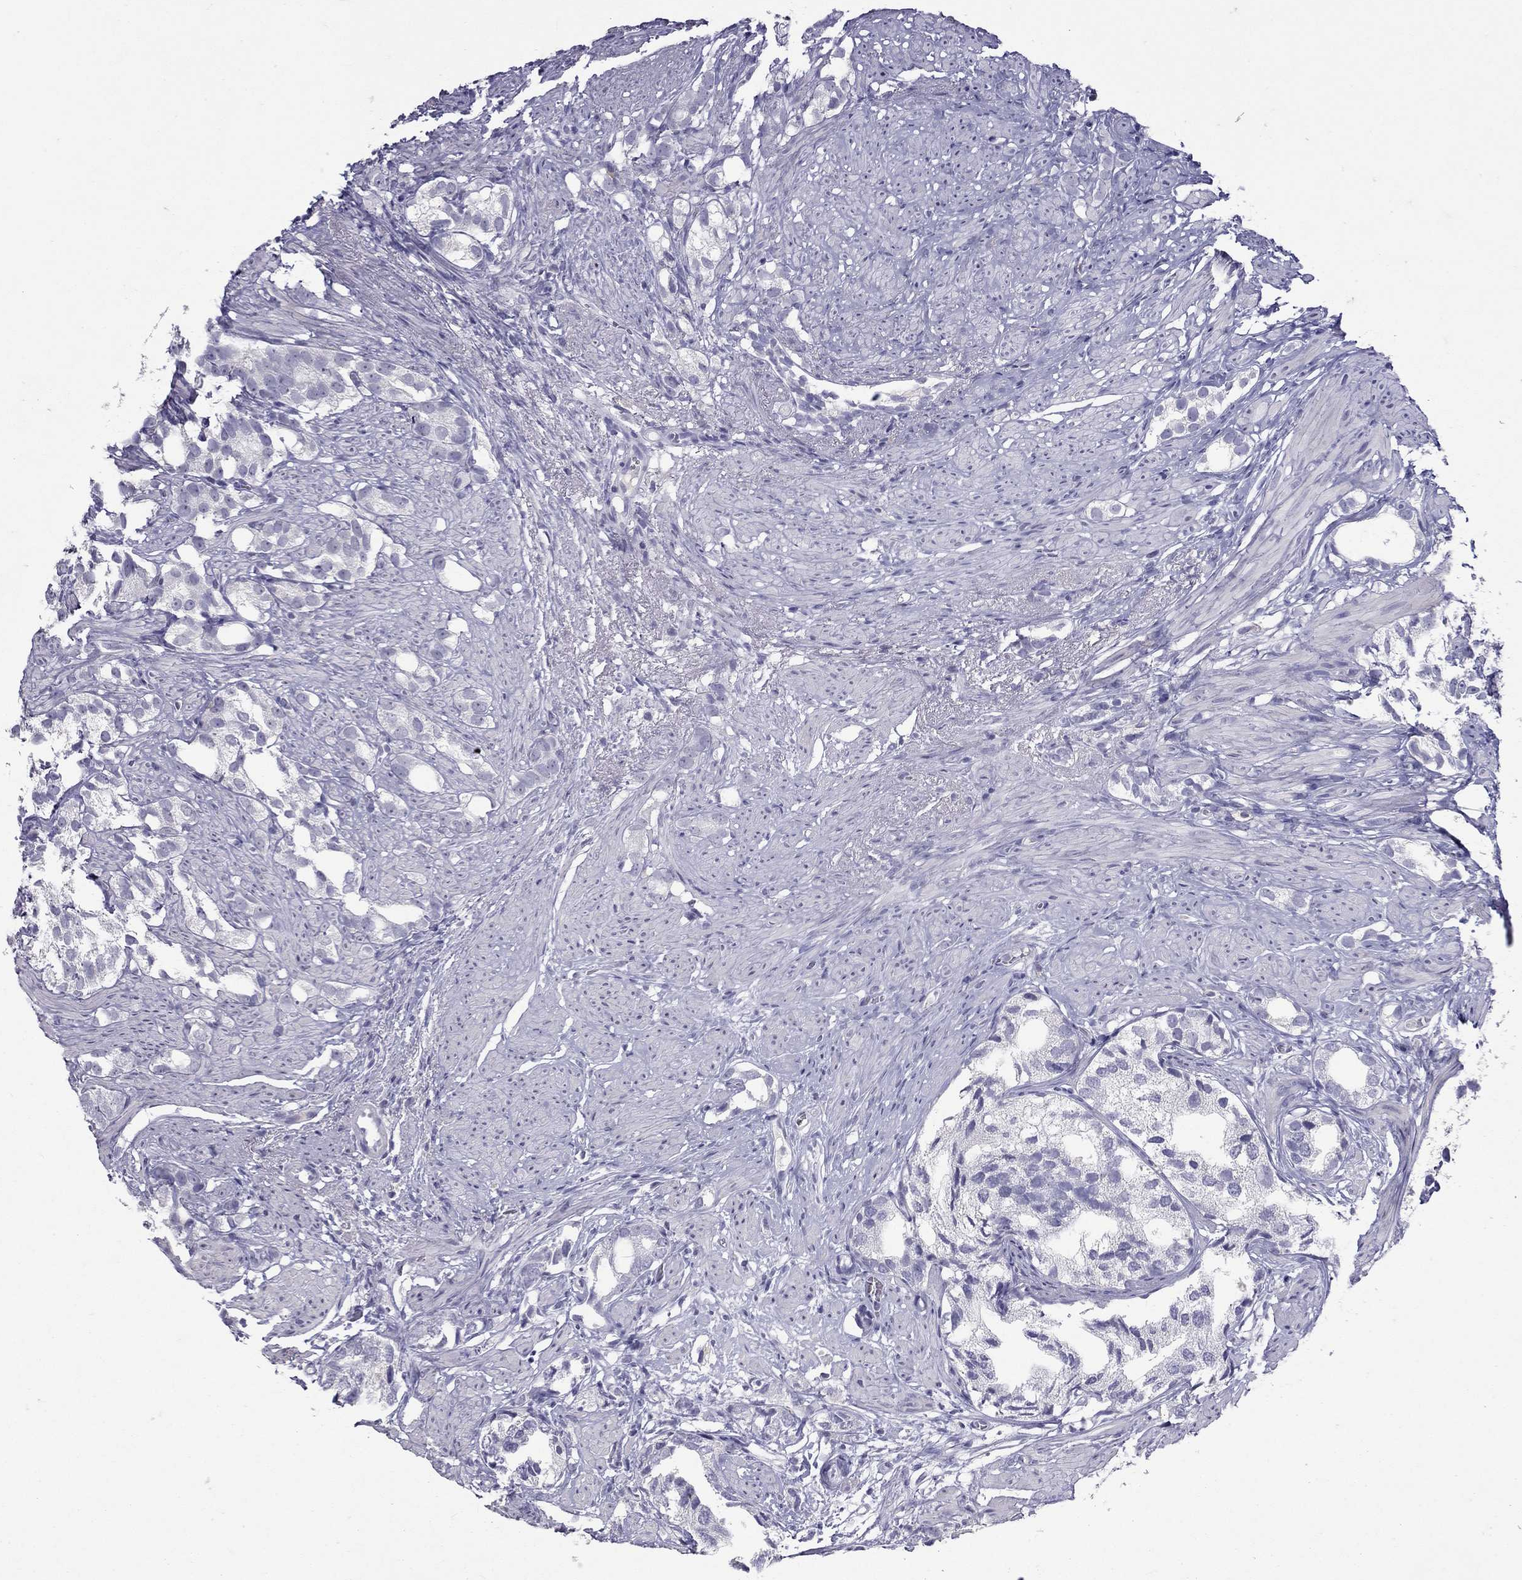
{"staining": {"intensity": "negative", "quantity": "none", "location": "none"}, "tissue": "prostate cancer", "cell_type": "Tumor cells", "image_type": "cancer", "snomed": [{"axis": "morphology", "description": "Adenocarcinoma, High grade"}, {"axis": "topography", "description": "Prostate"}], "caption": "A high-resolution image shows IHC staining of prostate adenocarcinoma (high-grade), which reveals no significant expression in tumor cells.", "gene": "MUC16", "patient": {"sex": "male", "age": 82}}